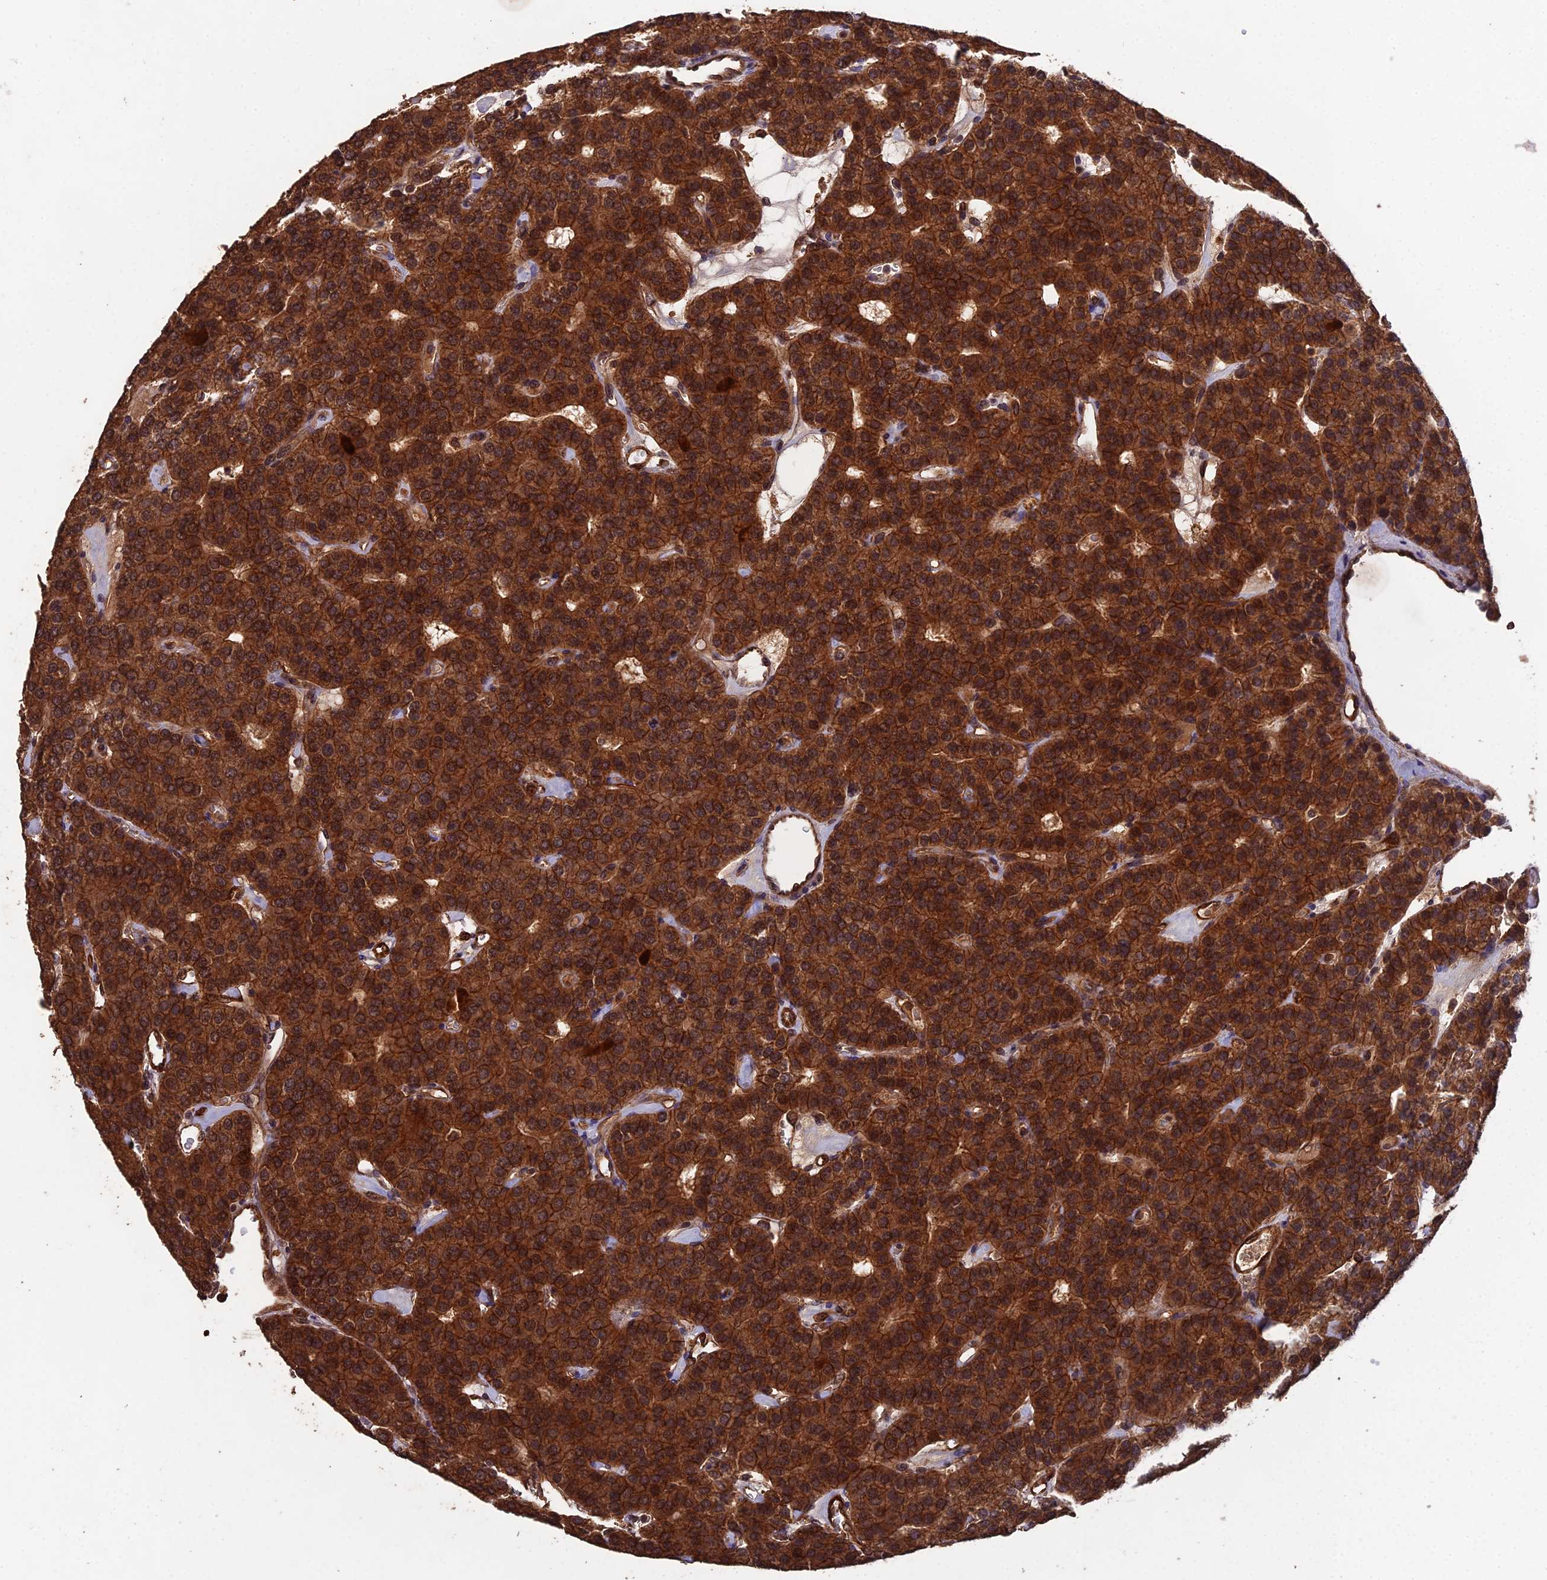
{"staining": {"intensity": "strong", "quantity": ">75%", "location": "cytoplasmic/membranous"}, "tissue": "parathyroid gland", "cell_type": "Glandular cells", "image_type": "normal", "snomed": [{"axis": "morphology", "description": "Normal tissue, NOS"}, {"axis": "morphology", "description": "Adenoma, NOS"}, {"axis": "topography", "description": "Parathyroid gland"}], "caption": "IHC image of unremarkable human parathyroid gland stained for a protein (brown), which reveals high levels of strong cytoplasmic/membranous positivity in approximately >75% of glandular cells.", "gene": "RALGAPA2", "patient": {"sex": "female", "age": 86}}